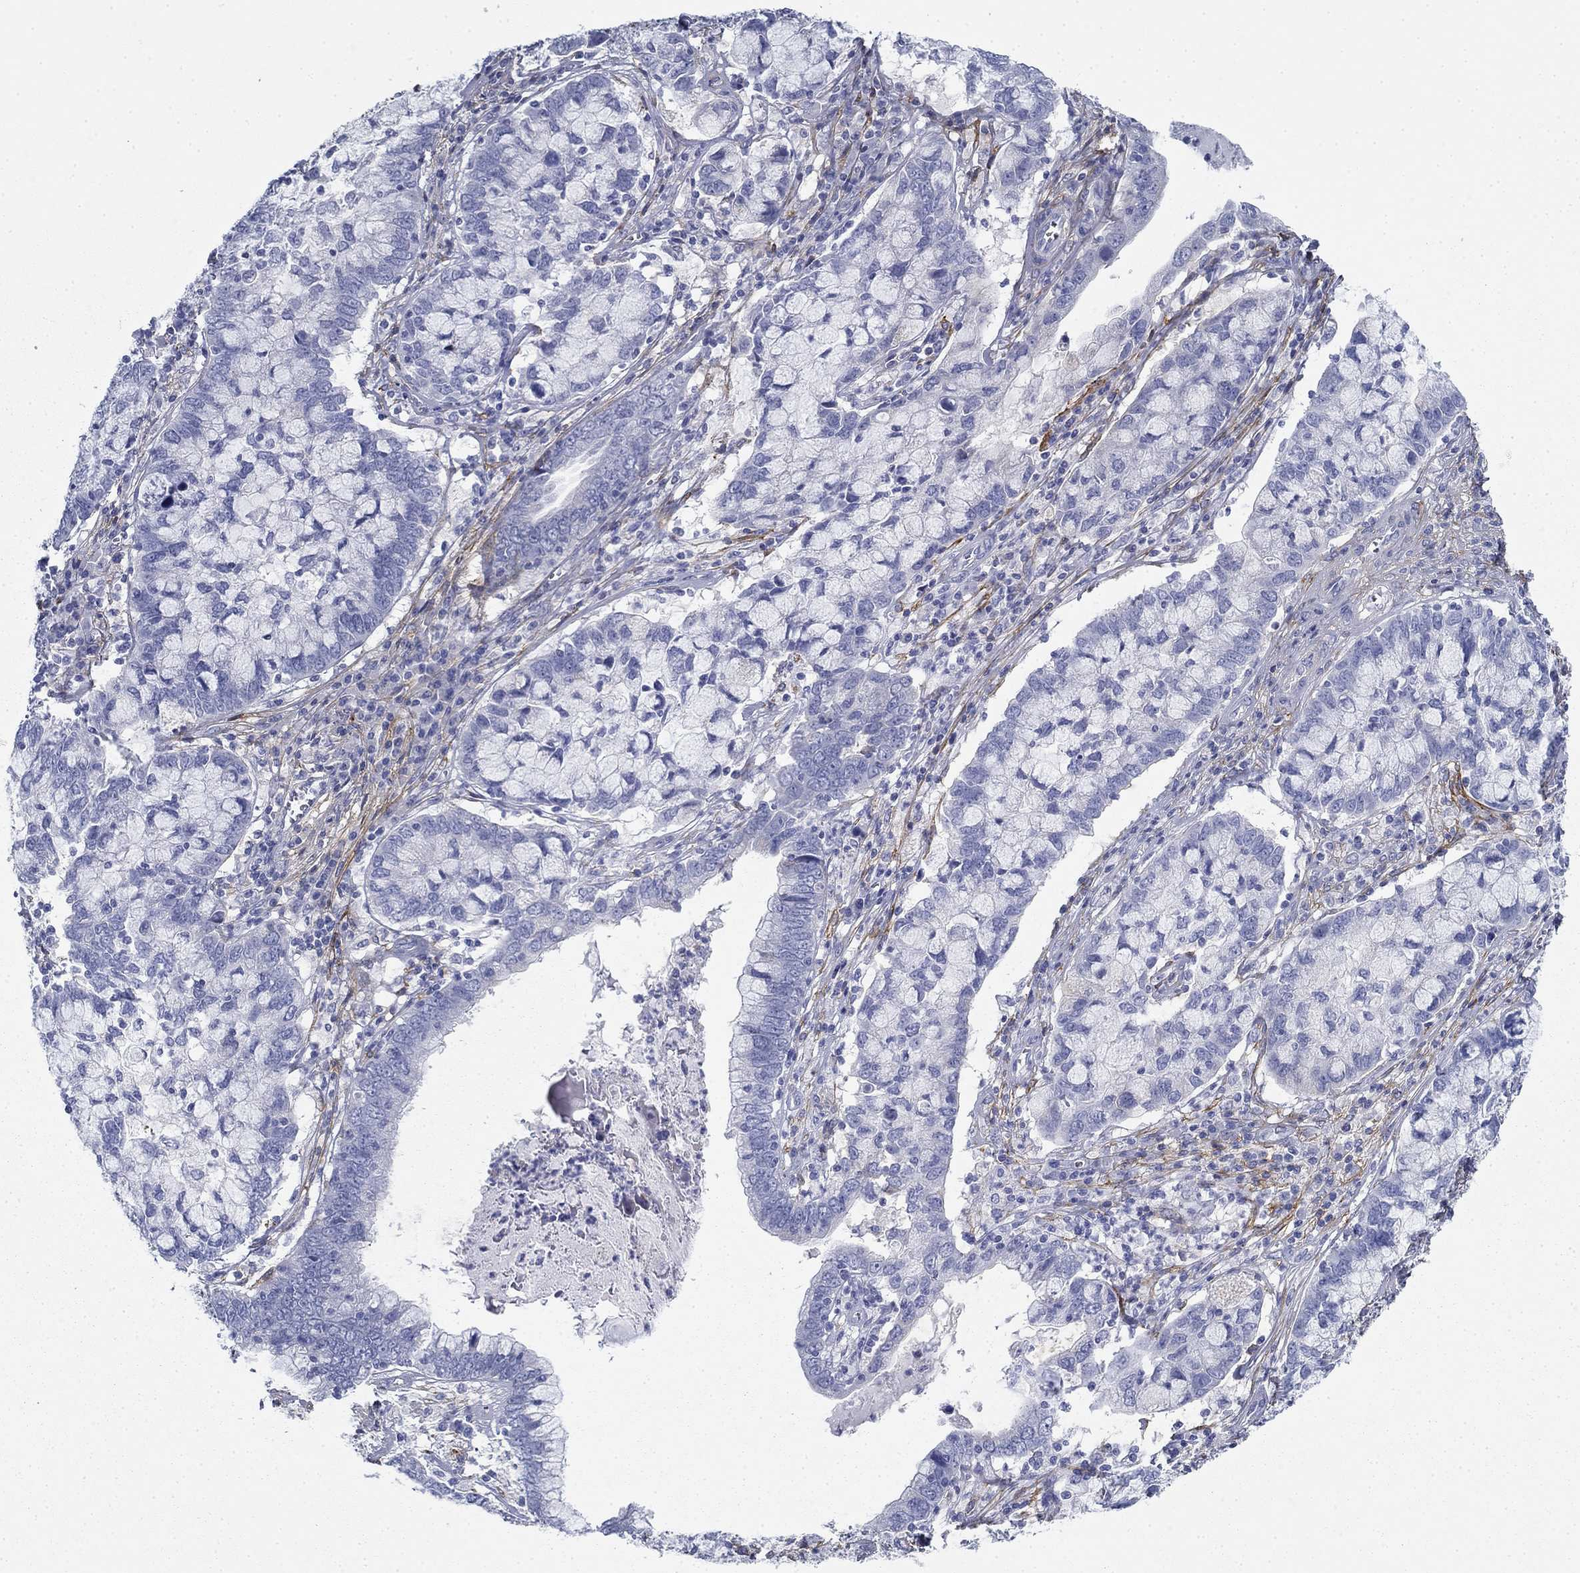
{"staining": {"intensity": "negative", "quantity": "none", "location": "none"}, "tissue": "cervical cancer", "cell_type": "Tumor cells", "image_type": "cancer", "snomed": [{"axis": "morphology", "description": "Adenocarcinoma, NOS"}, {"axis": "topography", "description": "Cervix"}], "caption": "Immunohistochemistry of human cervical cancer (adenocarcinoma) reveals no expression in tumor cells.", "gene": "GPC1", "patient": {"sex": "female", "age": 40}}